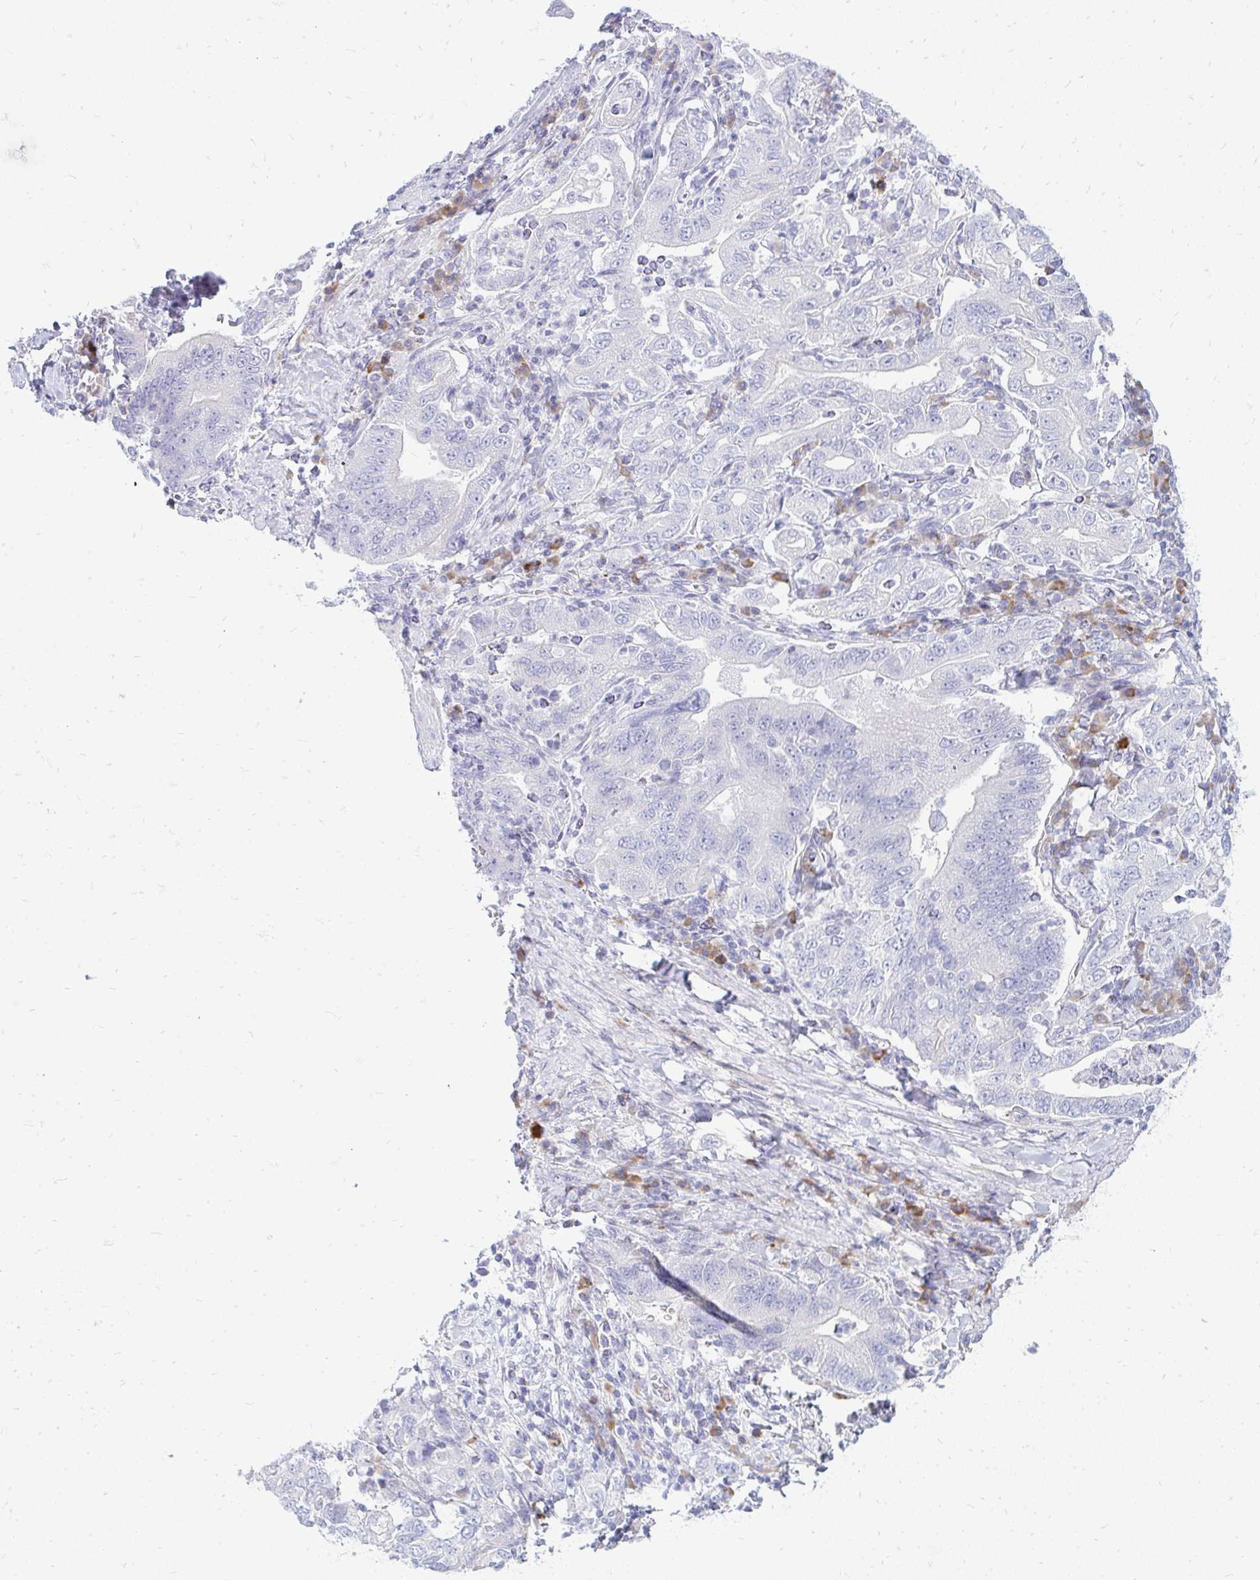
{"staining": {"intensity": "negative", "quantity": "none", "location": "none"}, "tissue": "stomach cancer", "cell_type": "Tumor cells", "image_type": "cancer", "snomed": [{"axis": "morphology", "description": "Adenocarcinoma, NOS"}, {"axis": "topography", "description": "Stomach, upper"}, {"axis": "topography", "description": "Stomach"}], "caption": "An immunohistochemistry image of stomach cancer (adenocarcinoma) is shown. There is no staining in tumor cells of stomach cancer (adenocarcinoma).", "gene": "TSPEAR", "patient": {"sex": "male", "age": 62}}